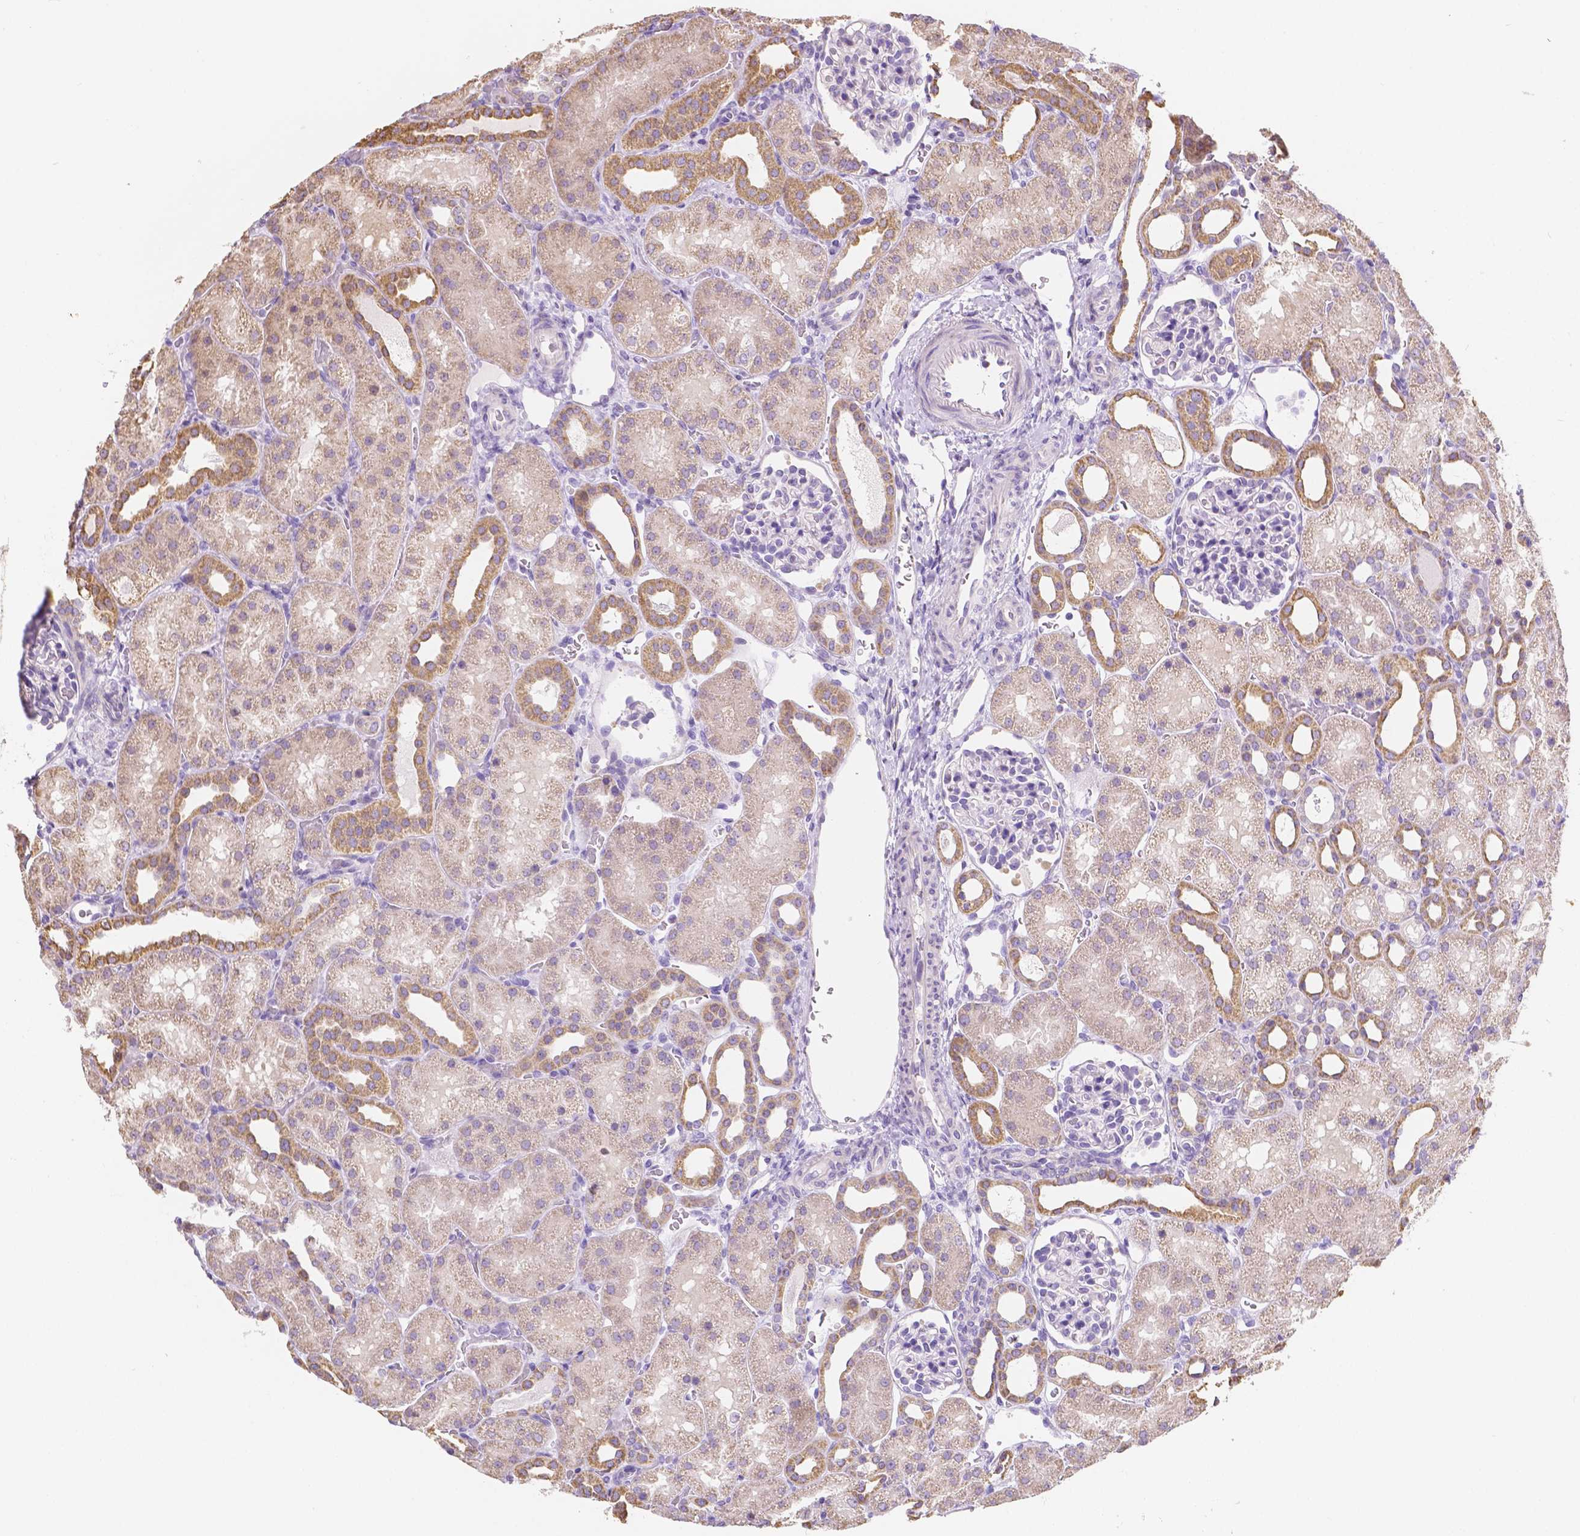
{"staining": {"intensity": "negative", "quantity": "none", "location": "none"}, "tissue": "kidney", "cell_type": "Cells in glomeruli", "image_type": "normal", "snomed": [{"axis": "morphology", "description": "Normal tissue, NOS"}, {"axis": "topography", "description": "Kidney"}], "caption": "A high-resolution micrograph shows immunohistochemistry (IHC) staining of normal kidney, which displays no significant positivity in cells in glomeruli.", "gene": "TMEM130", "patient": {"sex": "male", "age": 2}}